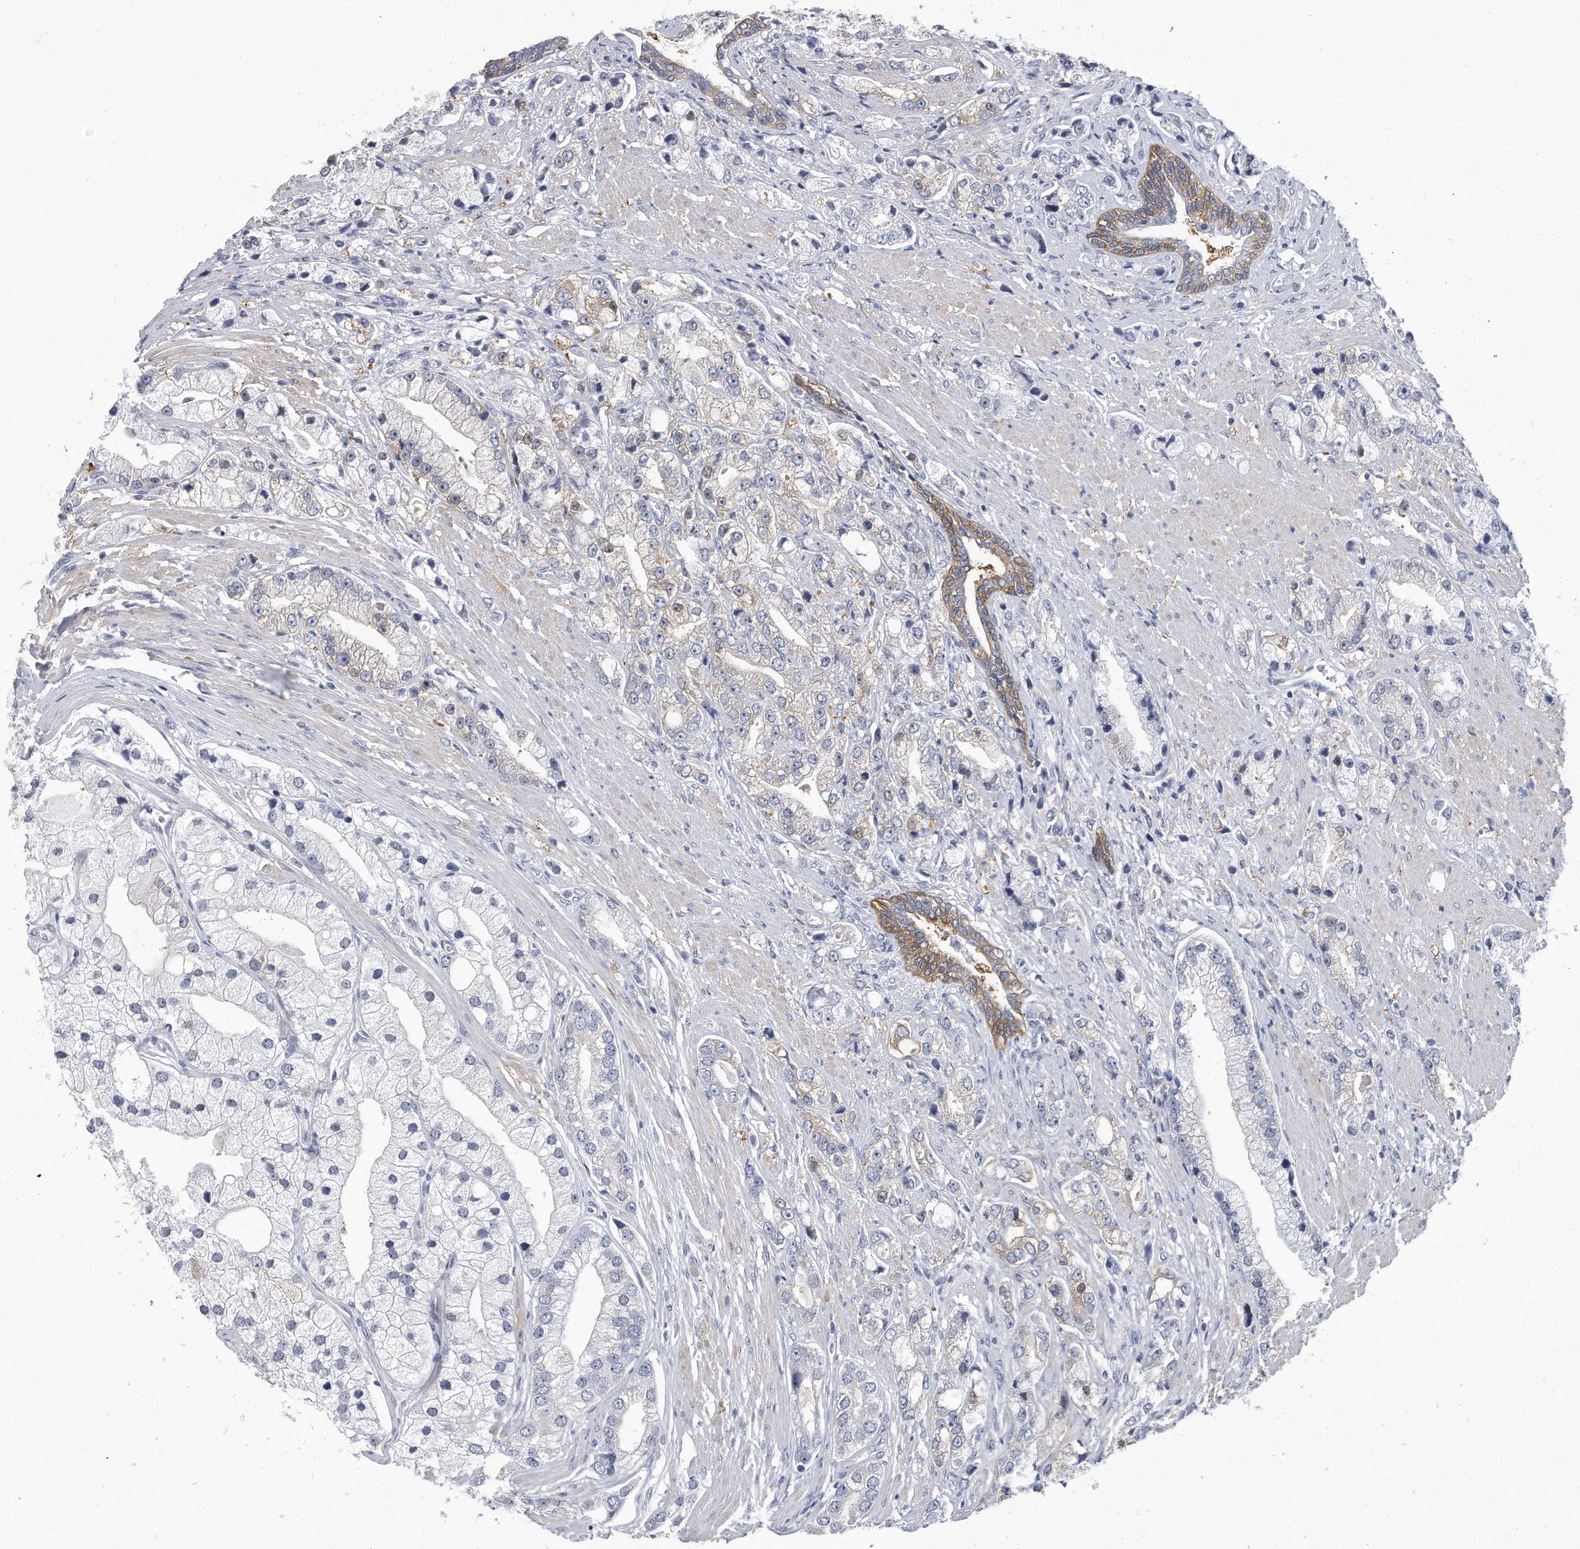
{"staining": {"intensity": "weak", "quantity": "<25%", "location": "cytoplasmic/membranous"}, "tissue": "prostate cancer", "cell_type": "Tumor cells", "image_type": "cancer", "snomed": [{"axis": "morphology", "description": "Adenocarcinoma, High grade"}, {"axis": "topography", "description": "Prostate"}], "caption": "Immunohistochemistry (IHC) image of prostate adenocarcinoma (high-grade) stained for a protein (brown), which reveals no staining in tumor cells.", "gene": "PYGB", "patient": {"sex": "male", "age": 50}}